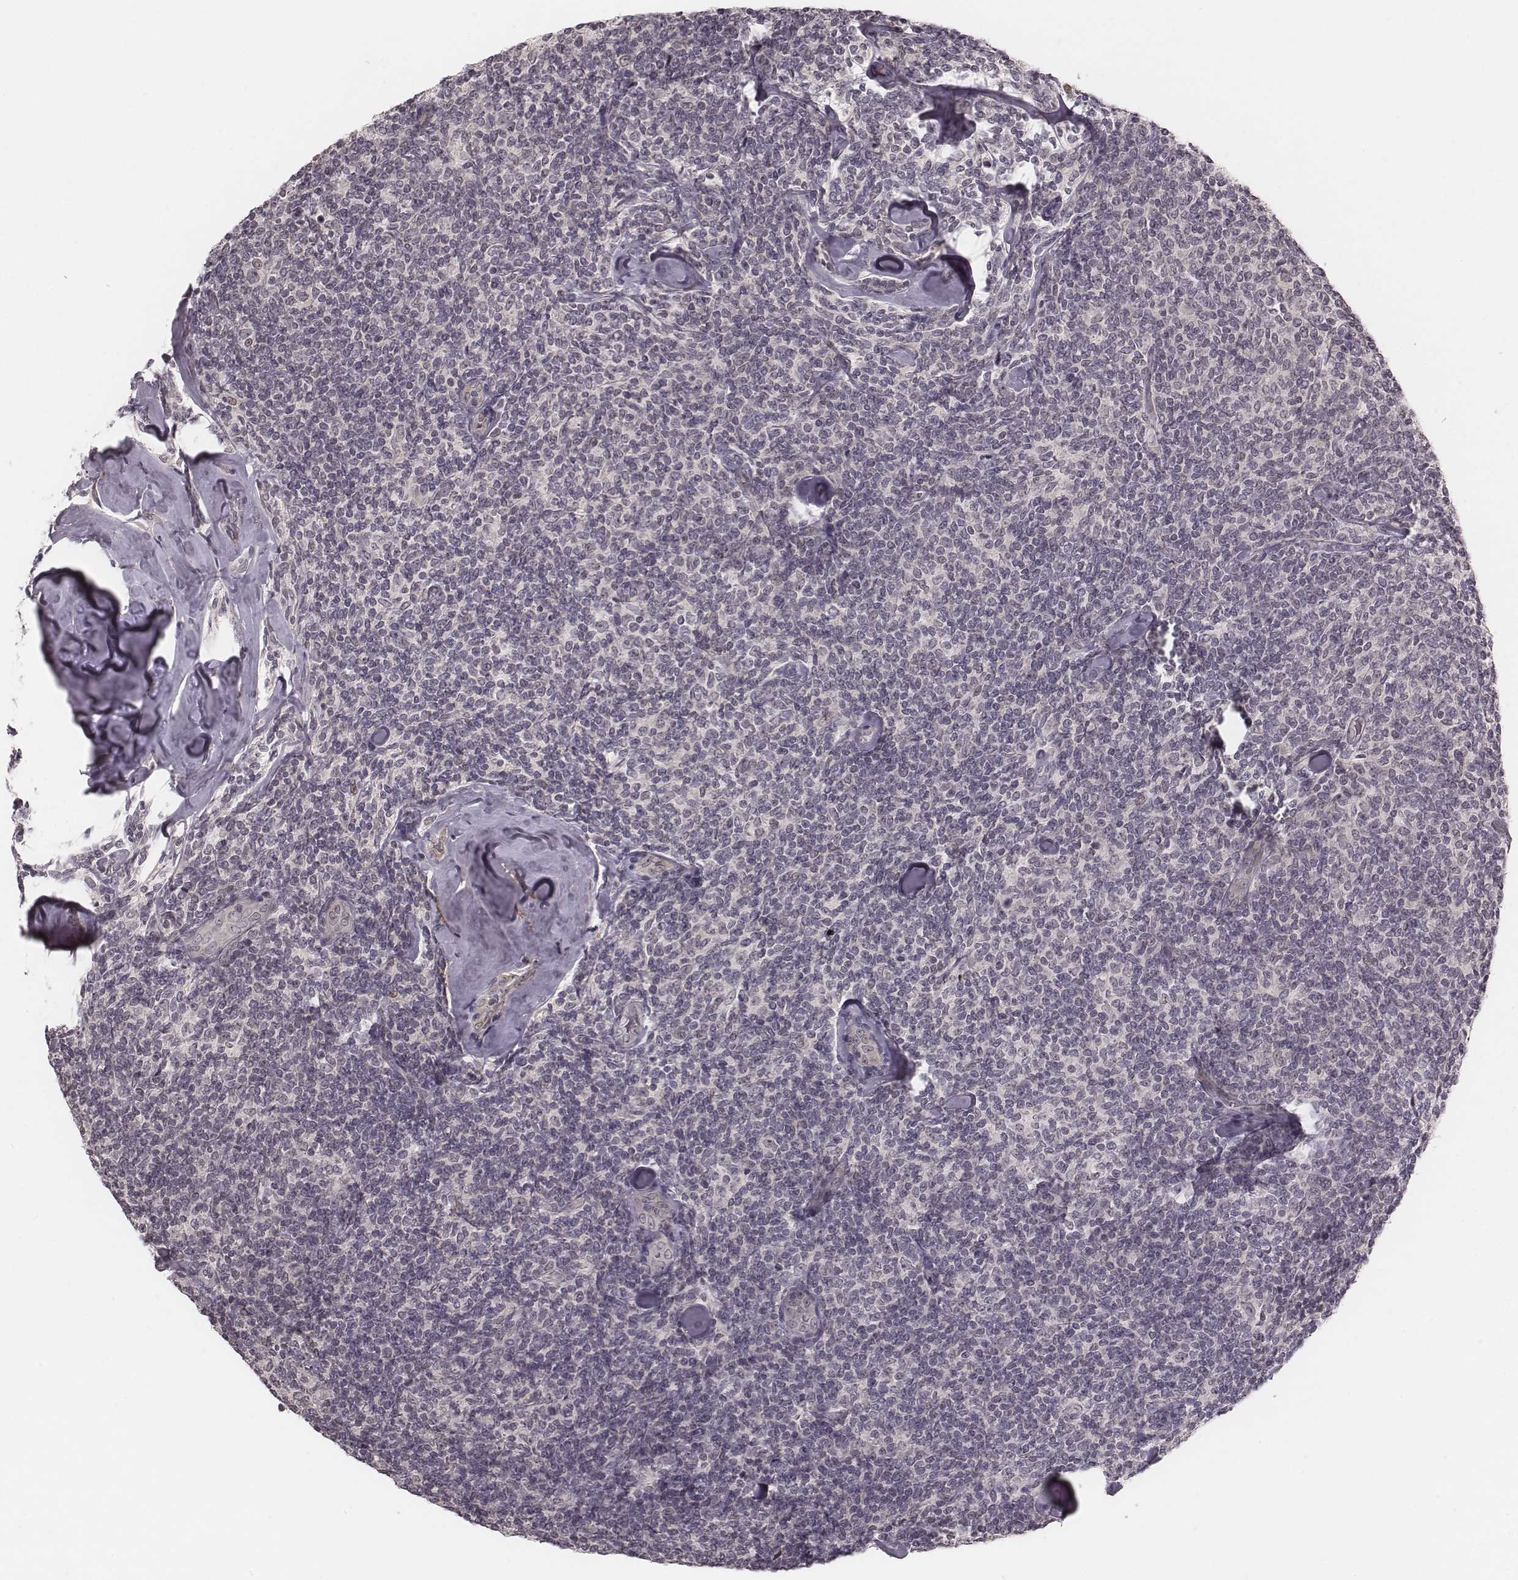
{"staining": {"intensity": "negative", "quantity": "none", "location": "none"}, "tissue": "lymphoma", "cell_type": "Tumor cells", "image_type": "cancer", "snomed": [{"axis": "morphology", "description": "Malignant lymphoma, non-Hodgkin's type, Low grade"}, {"axis": "topography", "description": "Lymph node"}], "caption": "DAB immunohistochemical staining of lymphoma reveals no significant positivity in tumor cells.", "gene": "IQCG", "patient": {"sex": "female", "age": 56}}